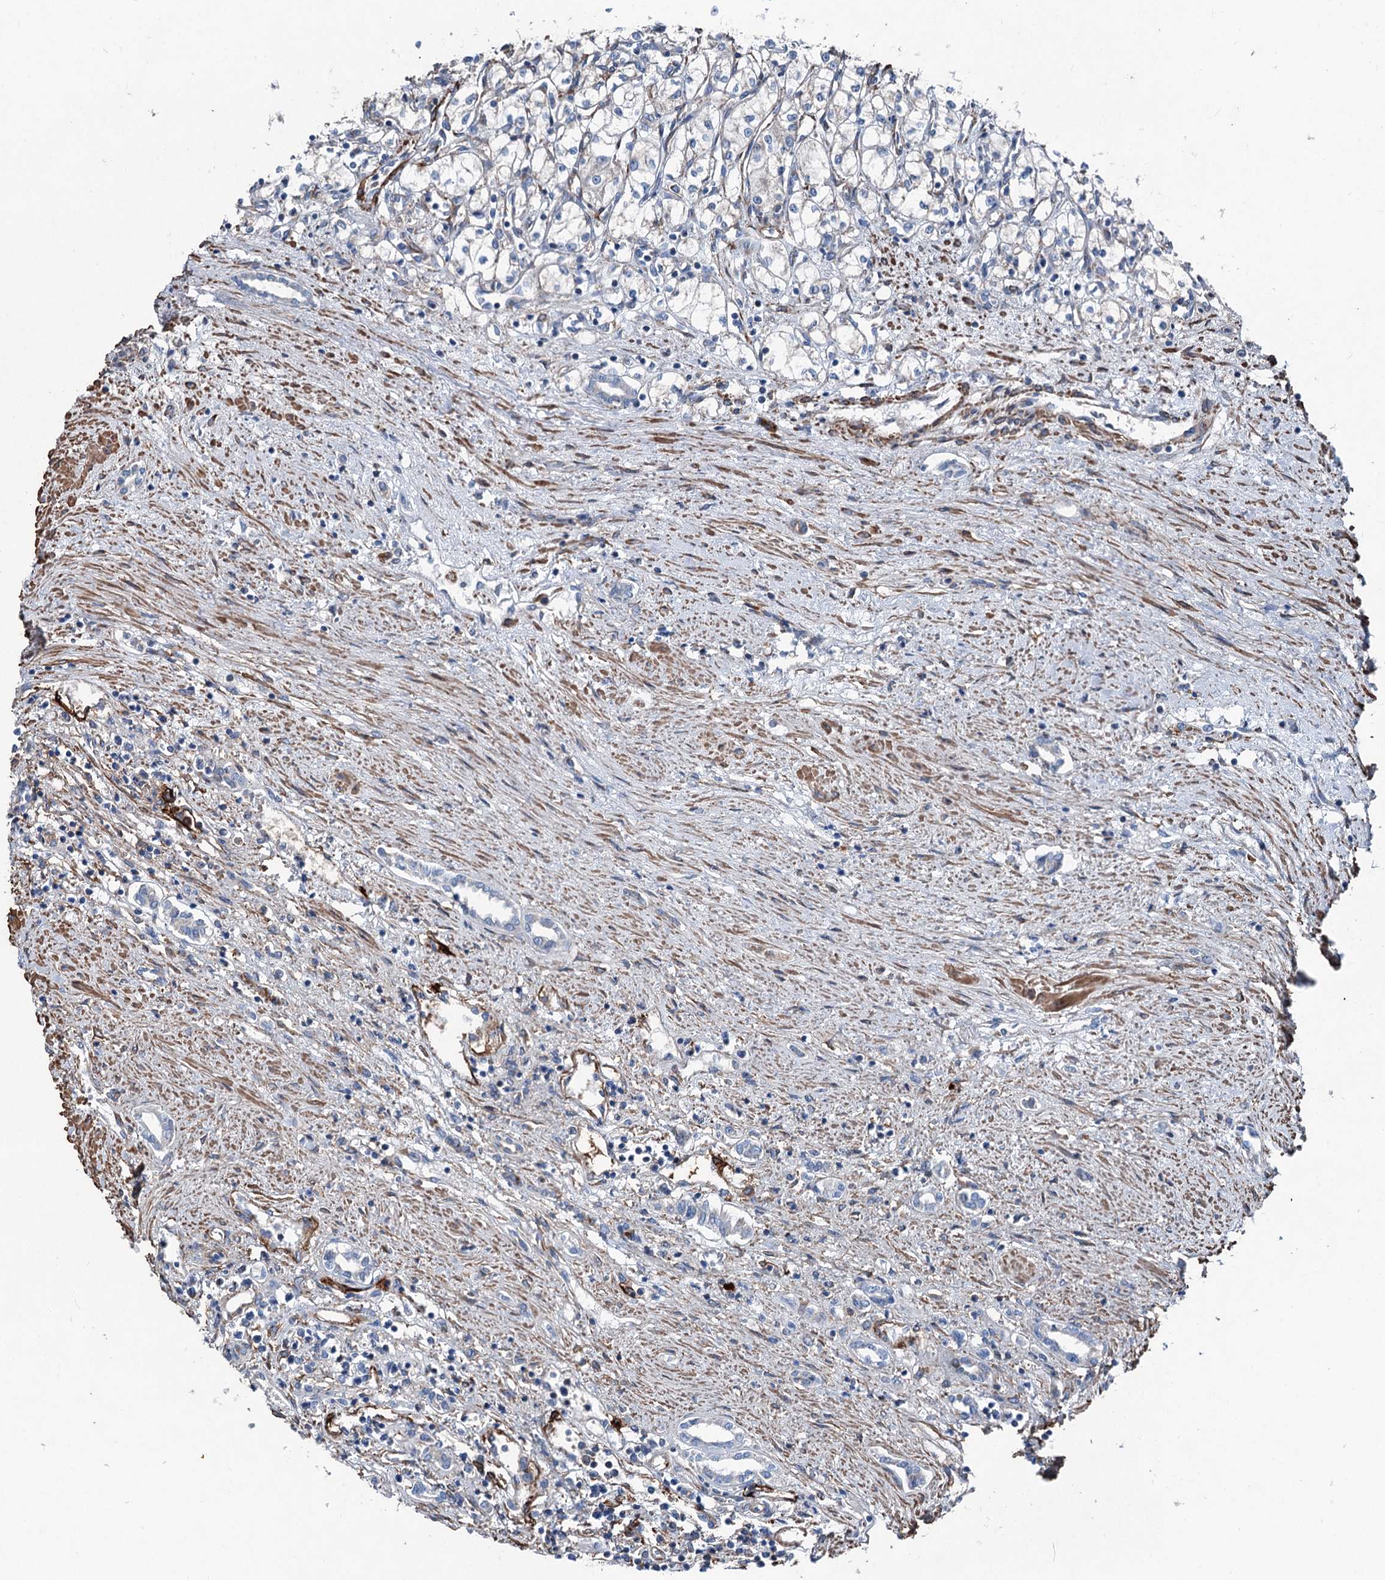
{"staining": {"intensity": "negative", "quantity": "none", "location": "none"}, "tissue": "renal cancer", "cell_type": "Tumor cells", "image_type": "cancer", "snomed": [{"axis": "morphology", "description": "Adenocarcinoma, NOS"}, {"axis": "topography", "description": "Kidney"}], "caption": "Tumor cells show no significant protein staining in renal cancer (adenocarcinoma).", "gene": "DDIAS", "patient": {"sex": "male", "age": 59}}